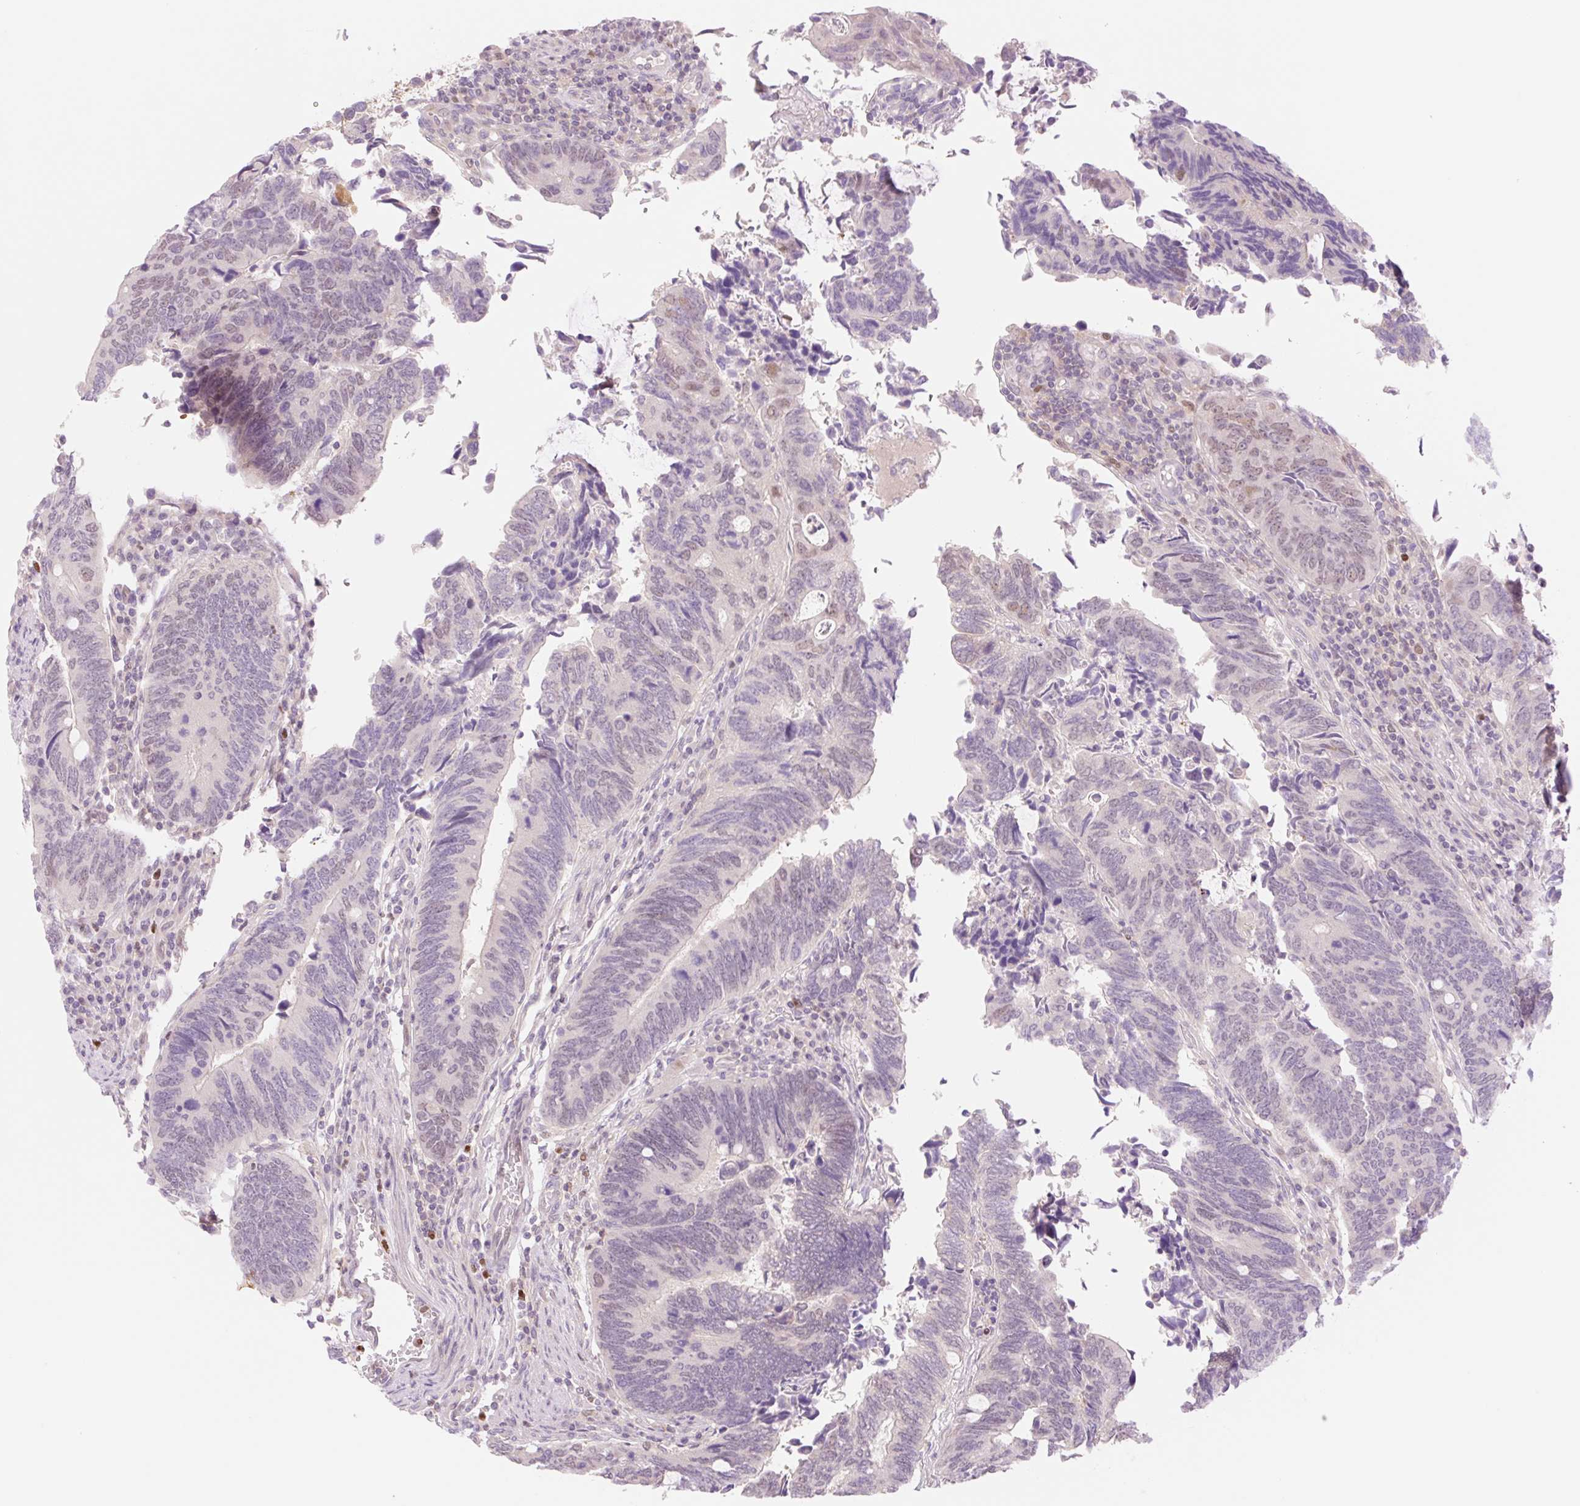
{"staining": {"intensity": "weak", "quantity": "<25%", "location": "nuclear"}, "tissue": "colorectal cancer", "cell_type": "Tumor cells", "image_type": "cancer", "snomed": [{"axis": "morphology", "description": "Adenocarcinoma, NOS"}, {"axis": "topography", "description": "Colon"}], "caption": "High magnification brightfield microscopy of colorectal adenocarcinoma stained with DAB (brown) and counterstained with hematoxylin (blue): tumor cells show no significant staining.", "gene": "HEBP1", "patient": {"sex": "male", "age": 87}}